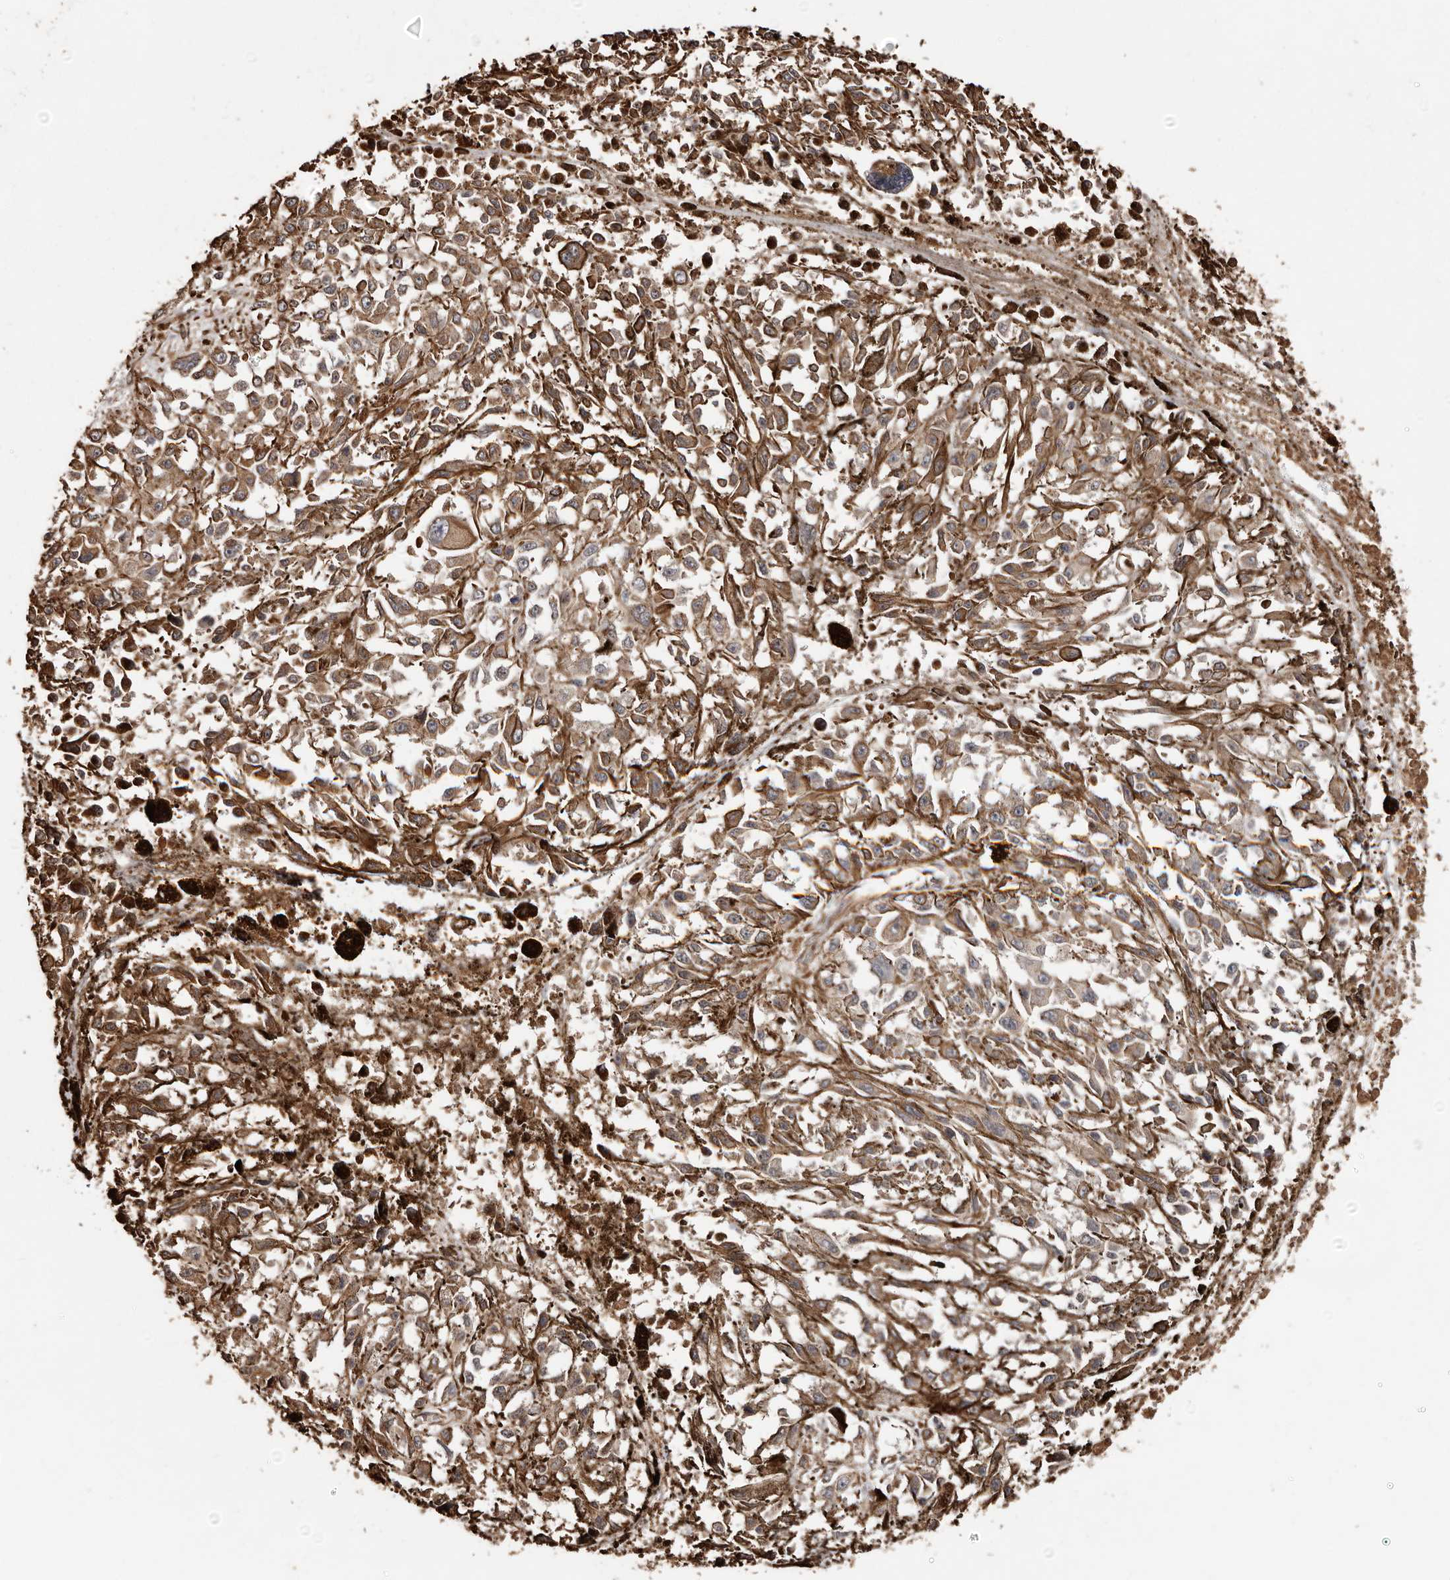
{"staining": {"intensity": "moderate", "quantity": ">75%", "location": "cytoplasmic/membranous"}, "tissue": "melanoma", "cell_type": "Tumor cells", "image_type": "cancer", "snomed": [{"axis": "morphology", "description": "Malignant melanoma, Metastatic site"}, {"axis": "topography", "description": "Lymph node"}], "caption": "Protein staining of malignant melanoma (metastatic site) tissue demonstrates moderate cytoplasmic/membranous positivity in approximately >75% of tumor cells.", "gene": "MACC1", "patient": {"sex": "male", "age": 59}}